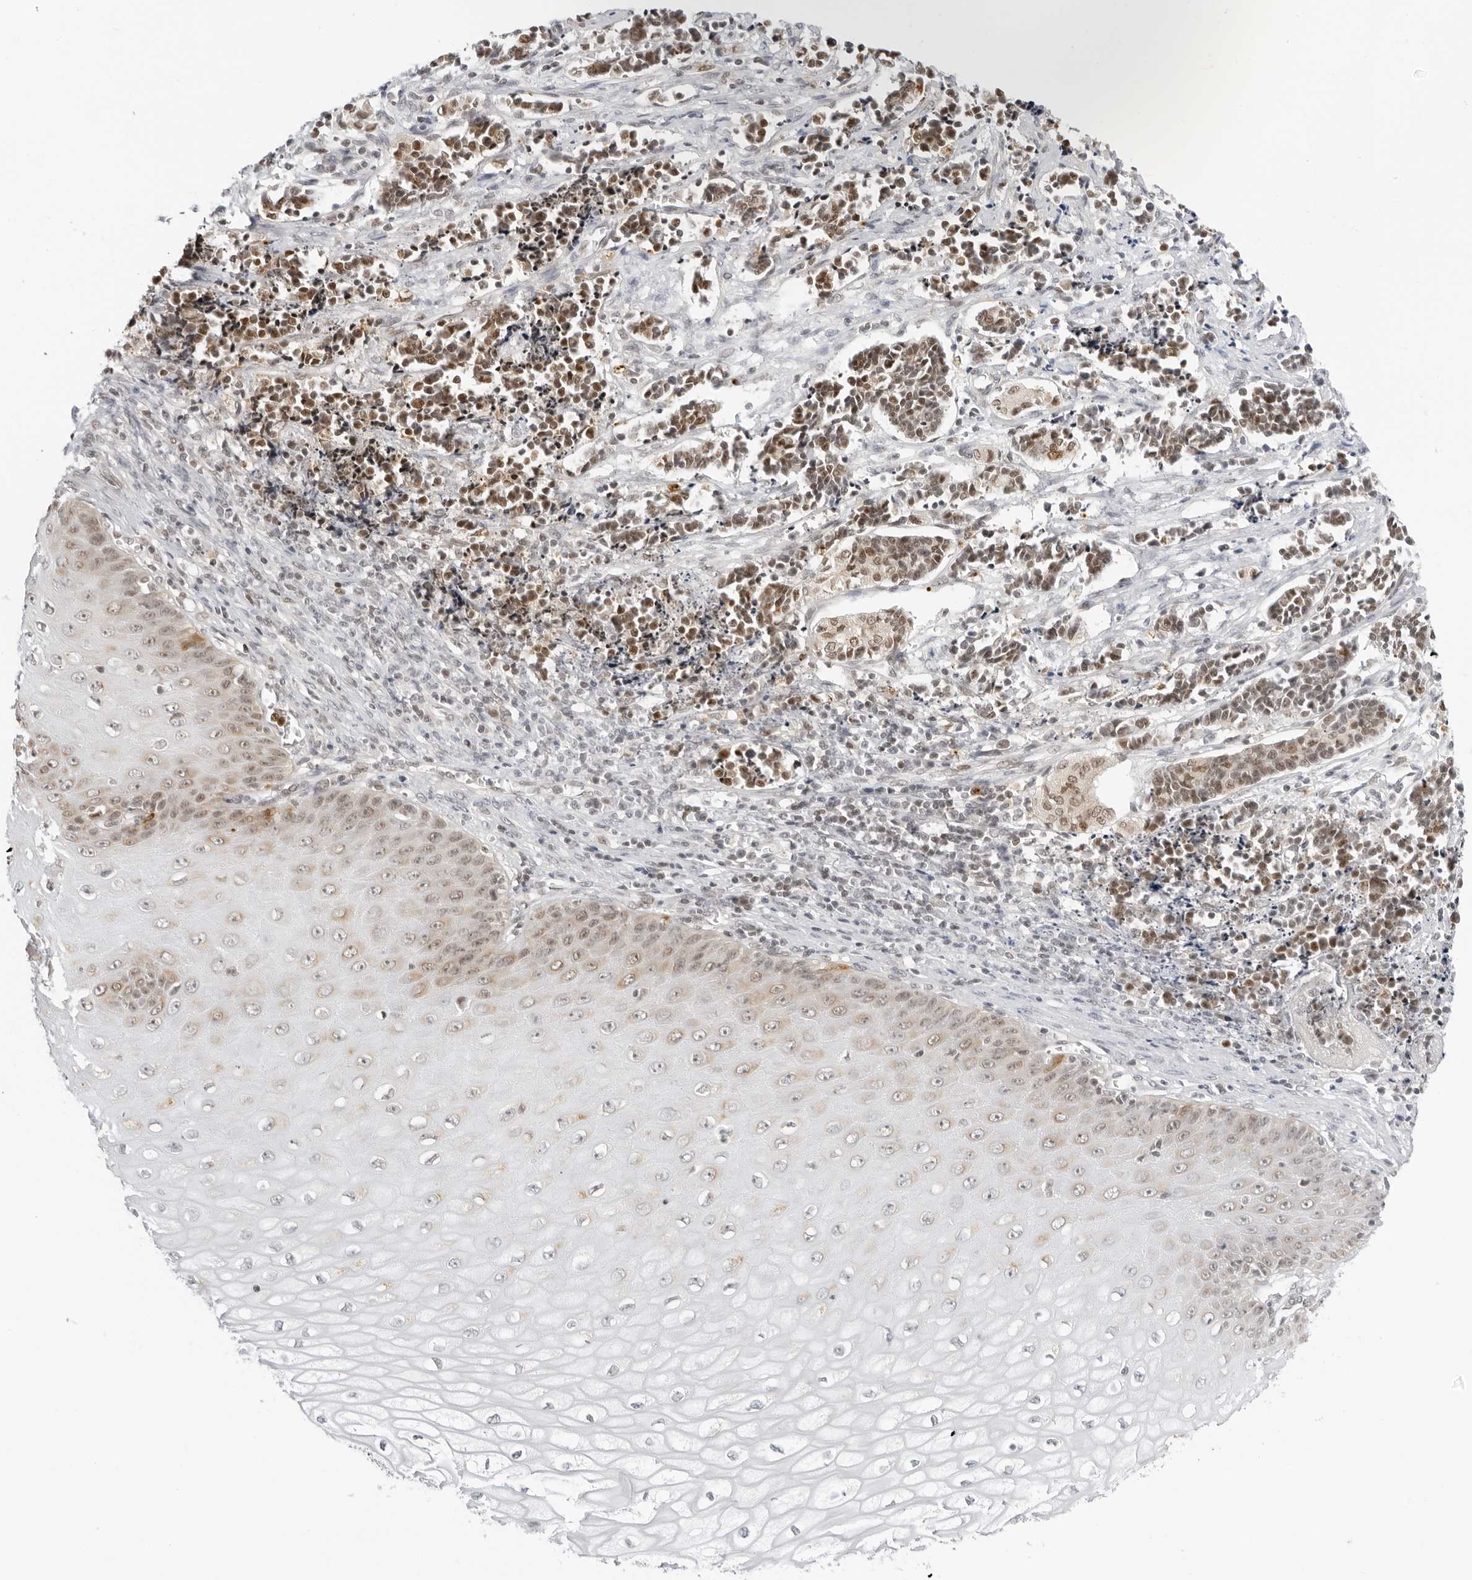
{"staining": {"intensity": "moderate", "quantity": ">75%", "location": "nuclear"}, "tissue": "cervical cancer", "cell_type": "Tumor cells", "image_type": "cancer", "snomed": [{"axis": "morphology", "description": "Normal tissue, NOS"}, {"axis": "morphology", "description": "Squamous cell carcinoma, NOS"}, {"axis": "topography", "description": "Cervix"}], "caption": "Moderate nuclear protein positivity is identified in about >75% of tumor cells in cervical cancer.", "gene": "MSH6", "patient": {"sex": "female", "age": 35}}